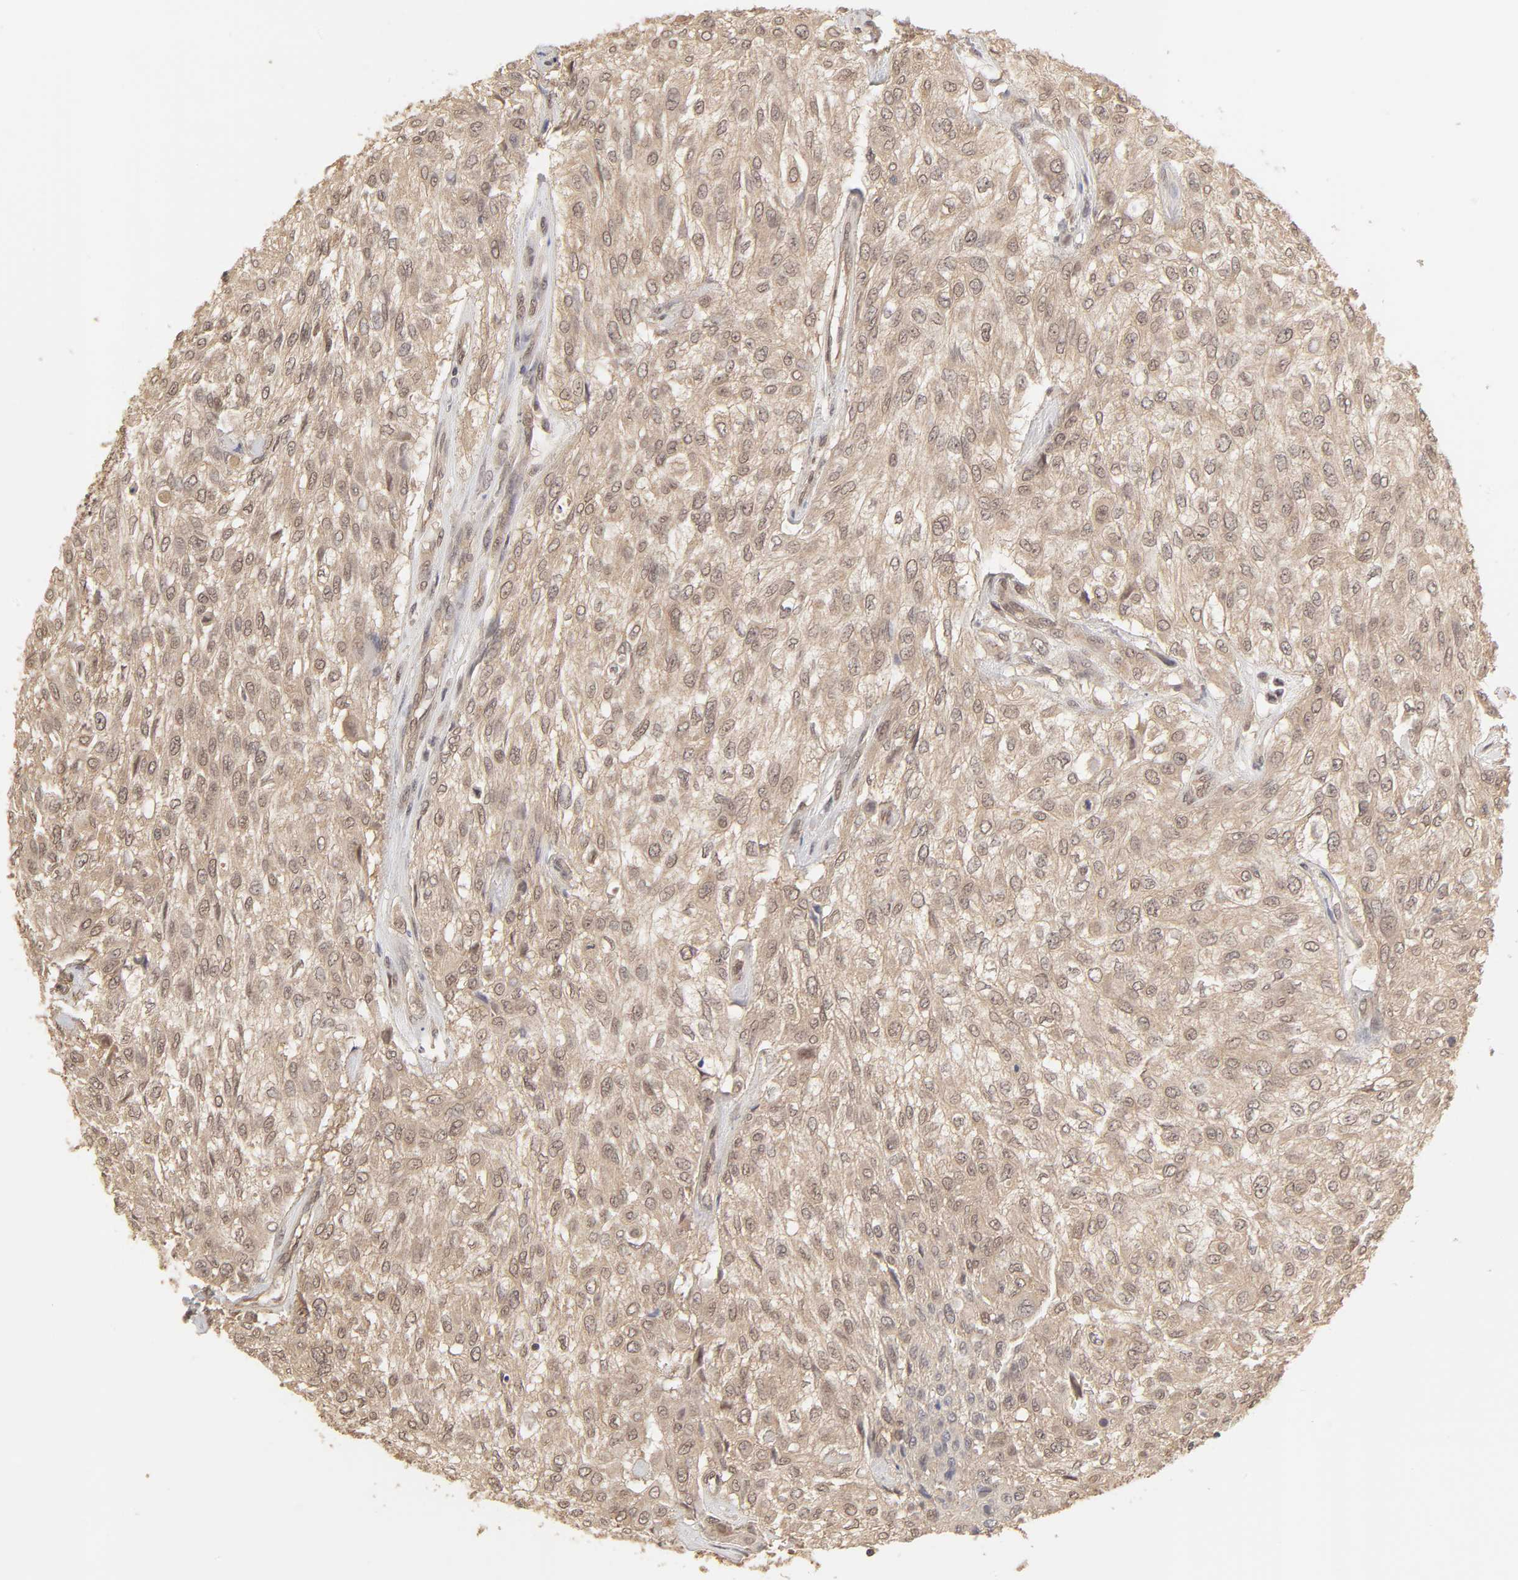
{"staining": {"intensity": "weak", "quantity": ">75%", "location": "cytoplasmic/membranous"}, "tissue": "urothelial cancer", "cell_type": "Tumor cells", "image_type": "cancer", "snomed": [{"axis": "morphology", "description": "Urothelial carcinoma, High grade"}, {"axis": "topography", "description": "Urinary bladder"}], "caption": "Human urothelial cancer stained with a brown dye demonstrates weak cytoplasmic/membranous positive expression in about >75% of tumor cells.", "gene": "MAPK1", "patient": {"sex": "male", "age": 57}}